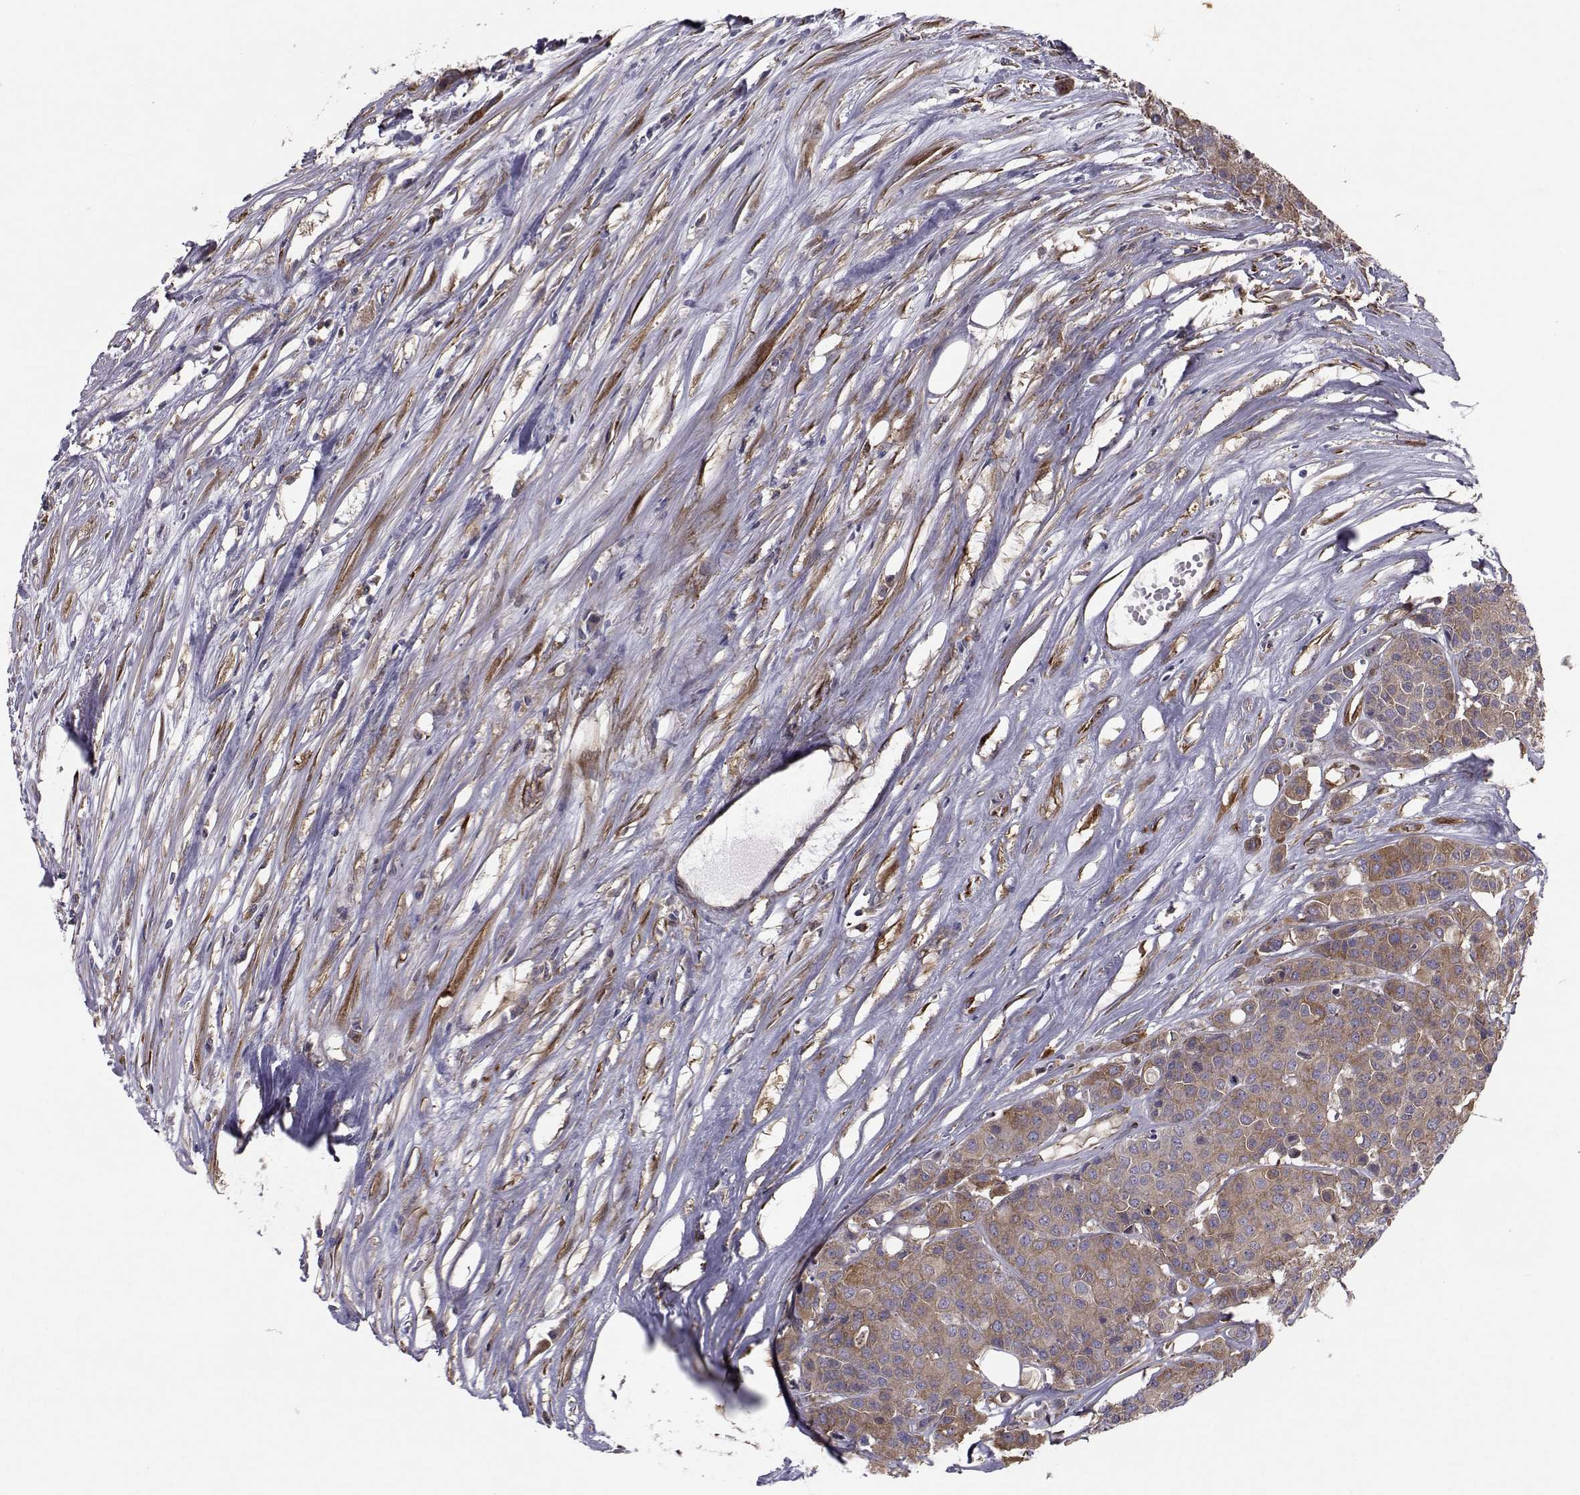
{"staining": {"intensity": "moderate", "quantity": ">75%", "location": "cytoplasmic/membranous"}, "tissue": "carcinoid", "cell_type": "Tumor cells", "image_type": "cancer", "snomed": [{"axis": "morphology", "description": "Carcinoid, malignant, NOS"}, {"axis": "topography", "description": "Colon"}], "caption": "Carcinoid (malignant) stained with a protein marker demonstrates moderate staining in tumor cells.", "gene": "TRIP10", "patient": {"sex": "male", "age": 81}}